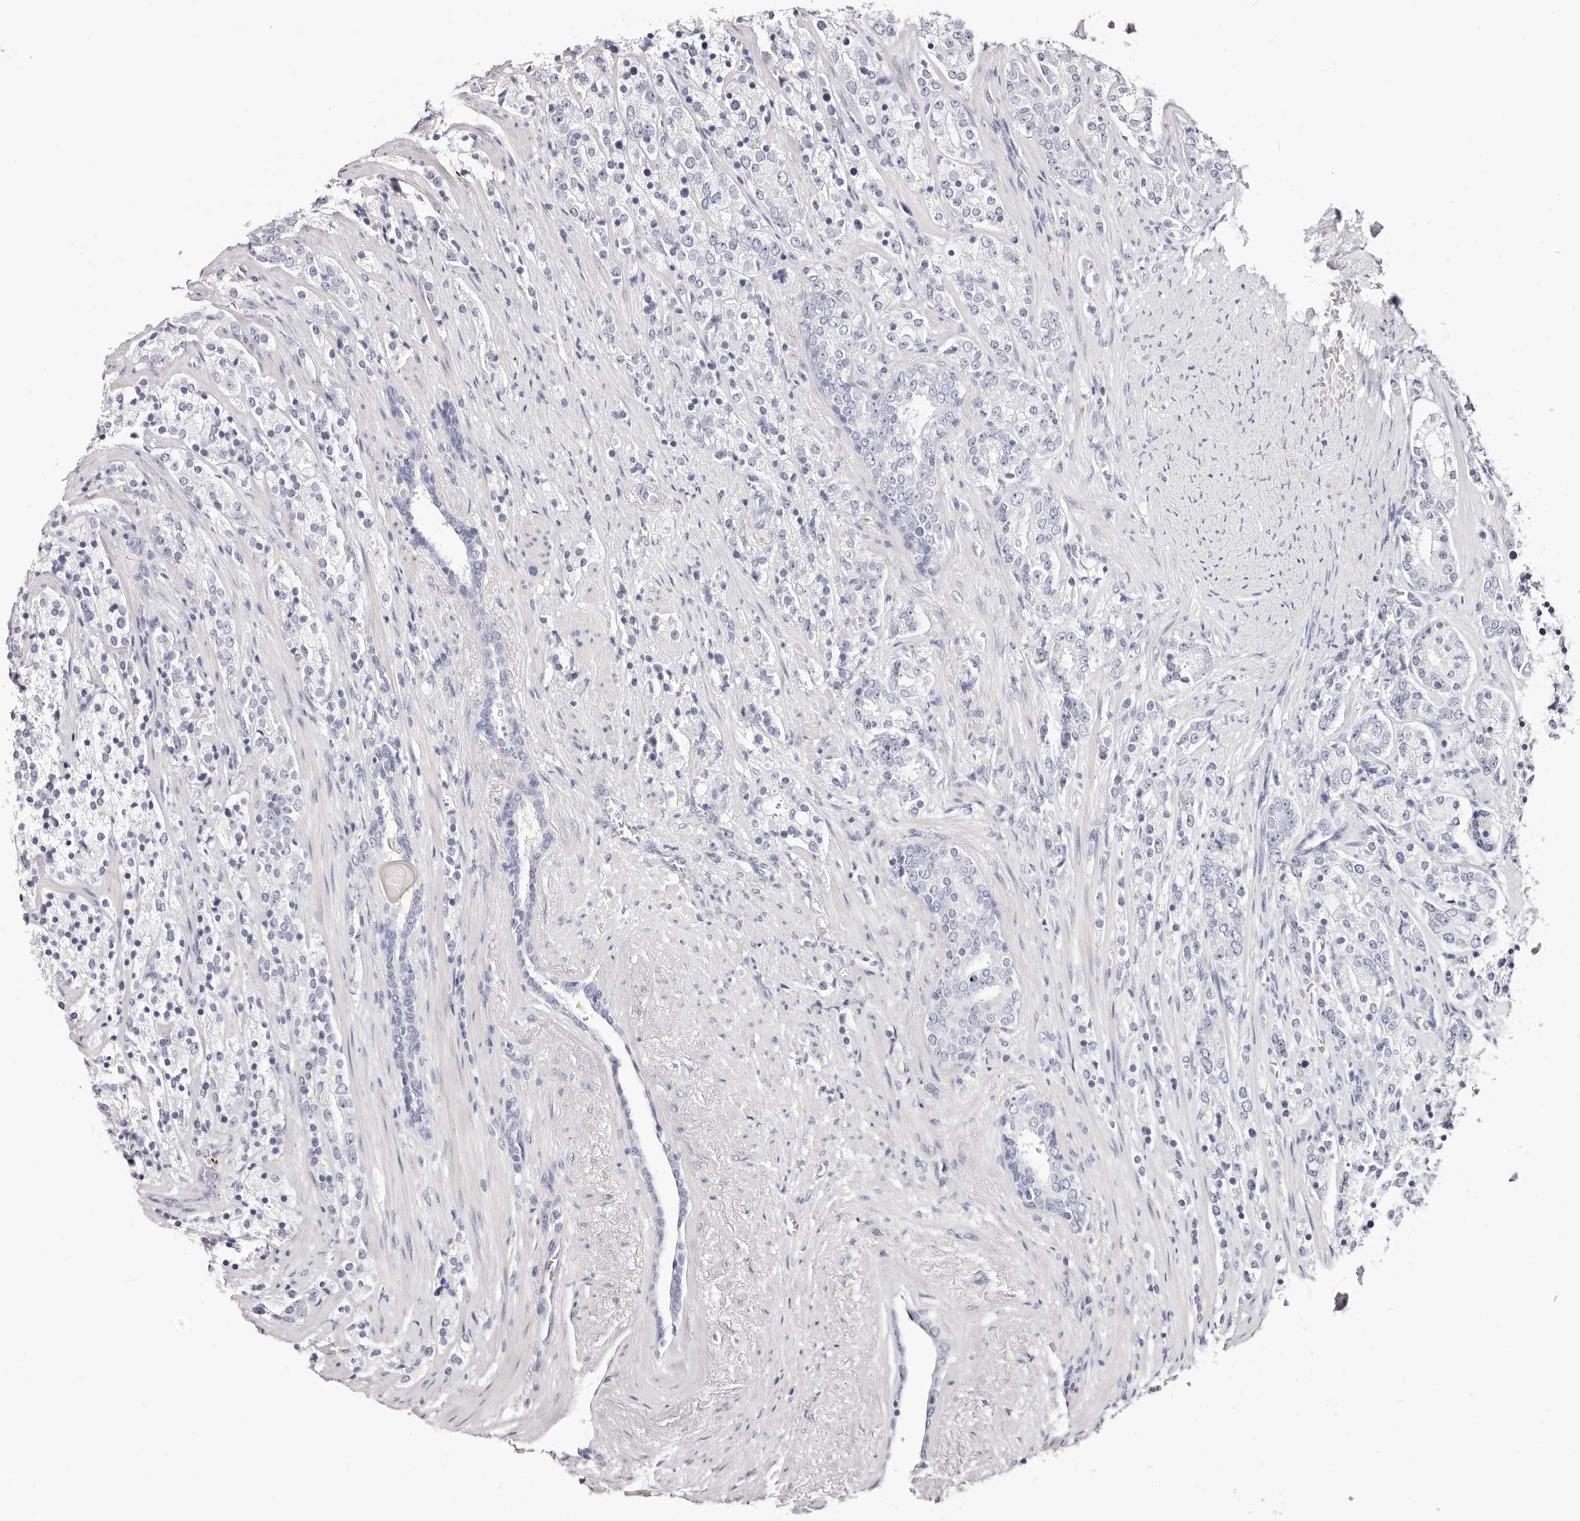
{"staining": {"intensity": "negative", "quantity": "none", "location": "none"}, "tissue": "prostate cancer", "cell_type": "Tumor cells", "image_type": "cancer", "snomed": [{"axis": "morphology", "description": "Adenocarcinoma, High grade"}, {"axis": "topography", "description": "Prostate"}], "caption": "Immunohistochemistry micrograph of neoplastic tissue: human prostate cancer stained with DAB shows no significant protein staining in tumor cells. The staining is performed using DAB (3,3'-diaminobenzidine) brown chromogen with nuclei counter-stained in using hematoxylin.", "gene": "PF4", "patient": {"sex": "male", "age": 71}}